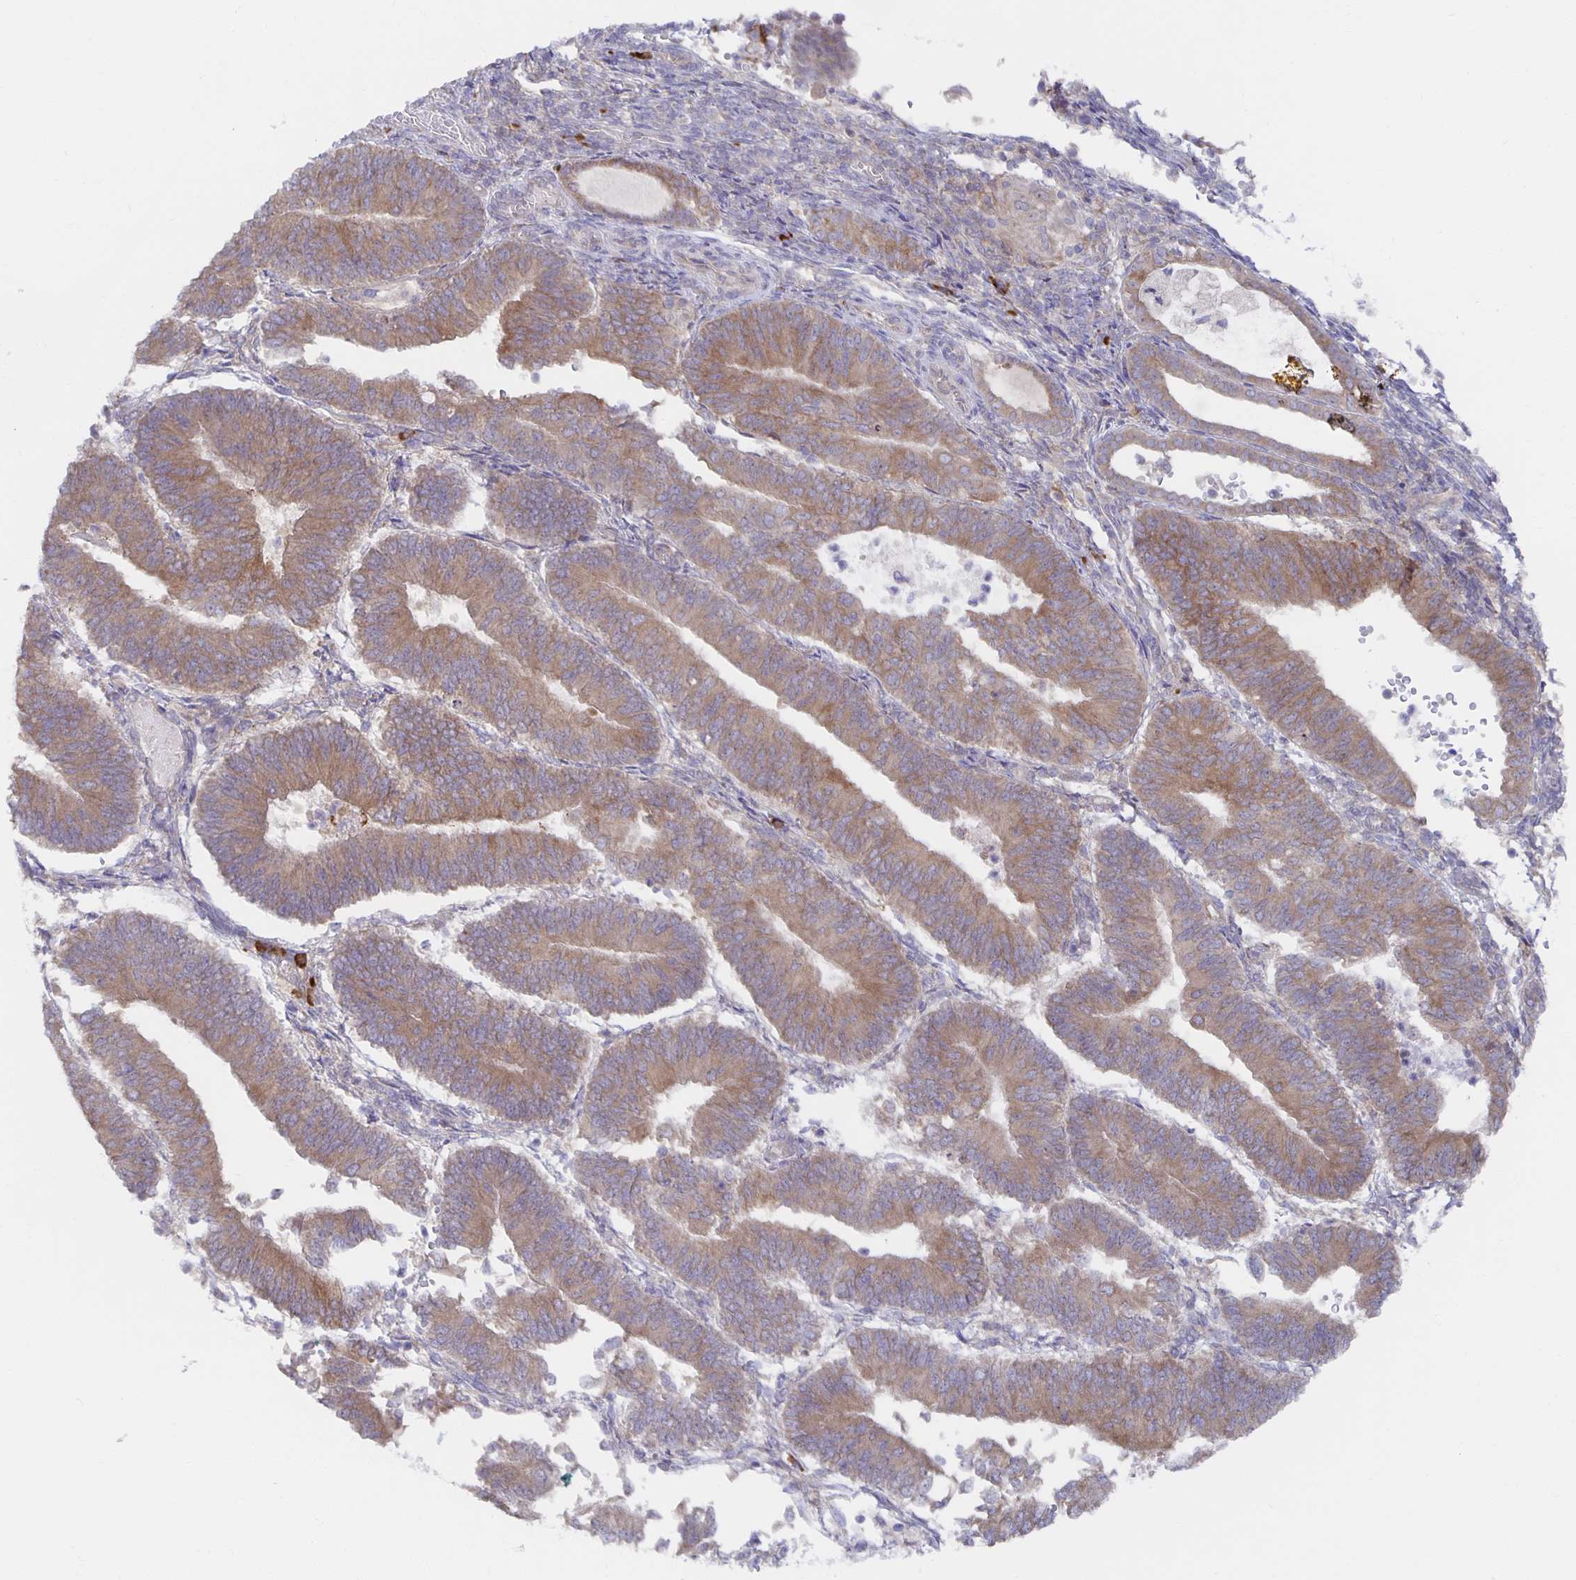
{"staining": {"intensity": "moderate", "quantity": ">75%", "location": "cytoplasmic/membranous"}, "tissue": "endometrial cancer", "cell_type": "Tumor cells", "image_type": "cancer", "snomed": [{"axis": "morphology", "description": "Adenocarcinoma, NOS"}, {"axis": "topography", "description": "Endometrium"}], "caption": "Immunohistochemical staining of endometrial cancer shows medium levels of moderate cytoplasmic/membranous positivity in approximately >75% of tumor cells.", "gene": "BAD", "patient": {"sex": "female", "age": 65}}